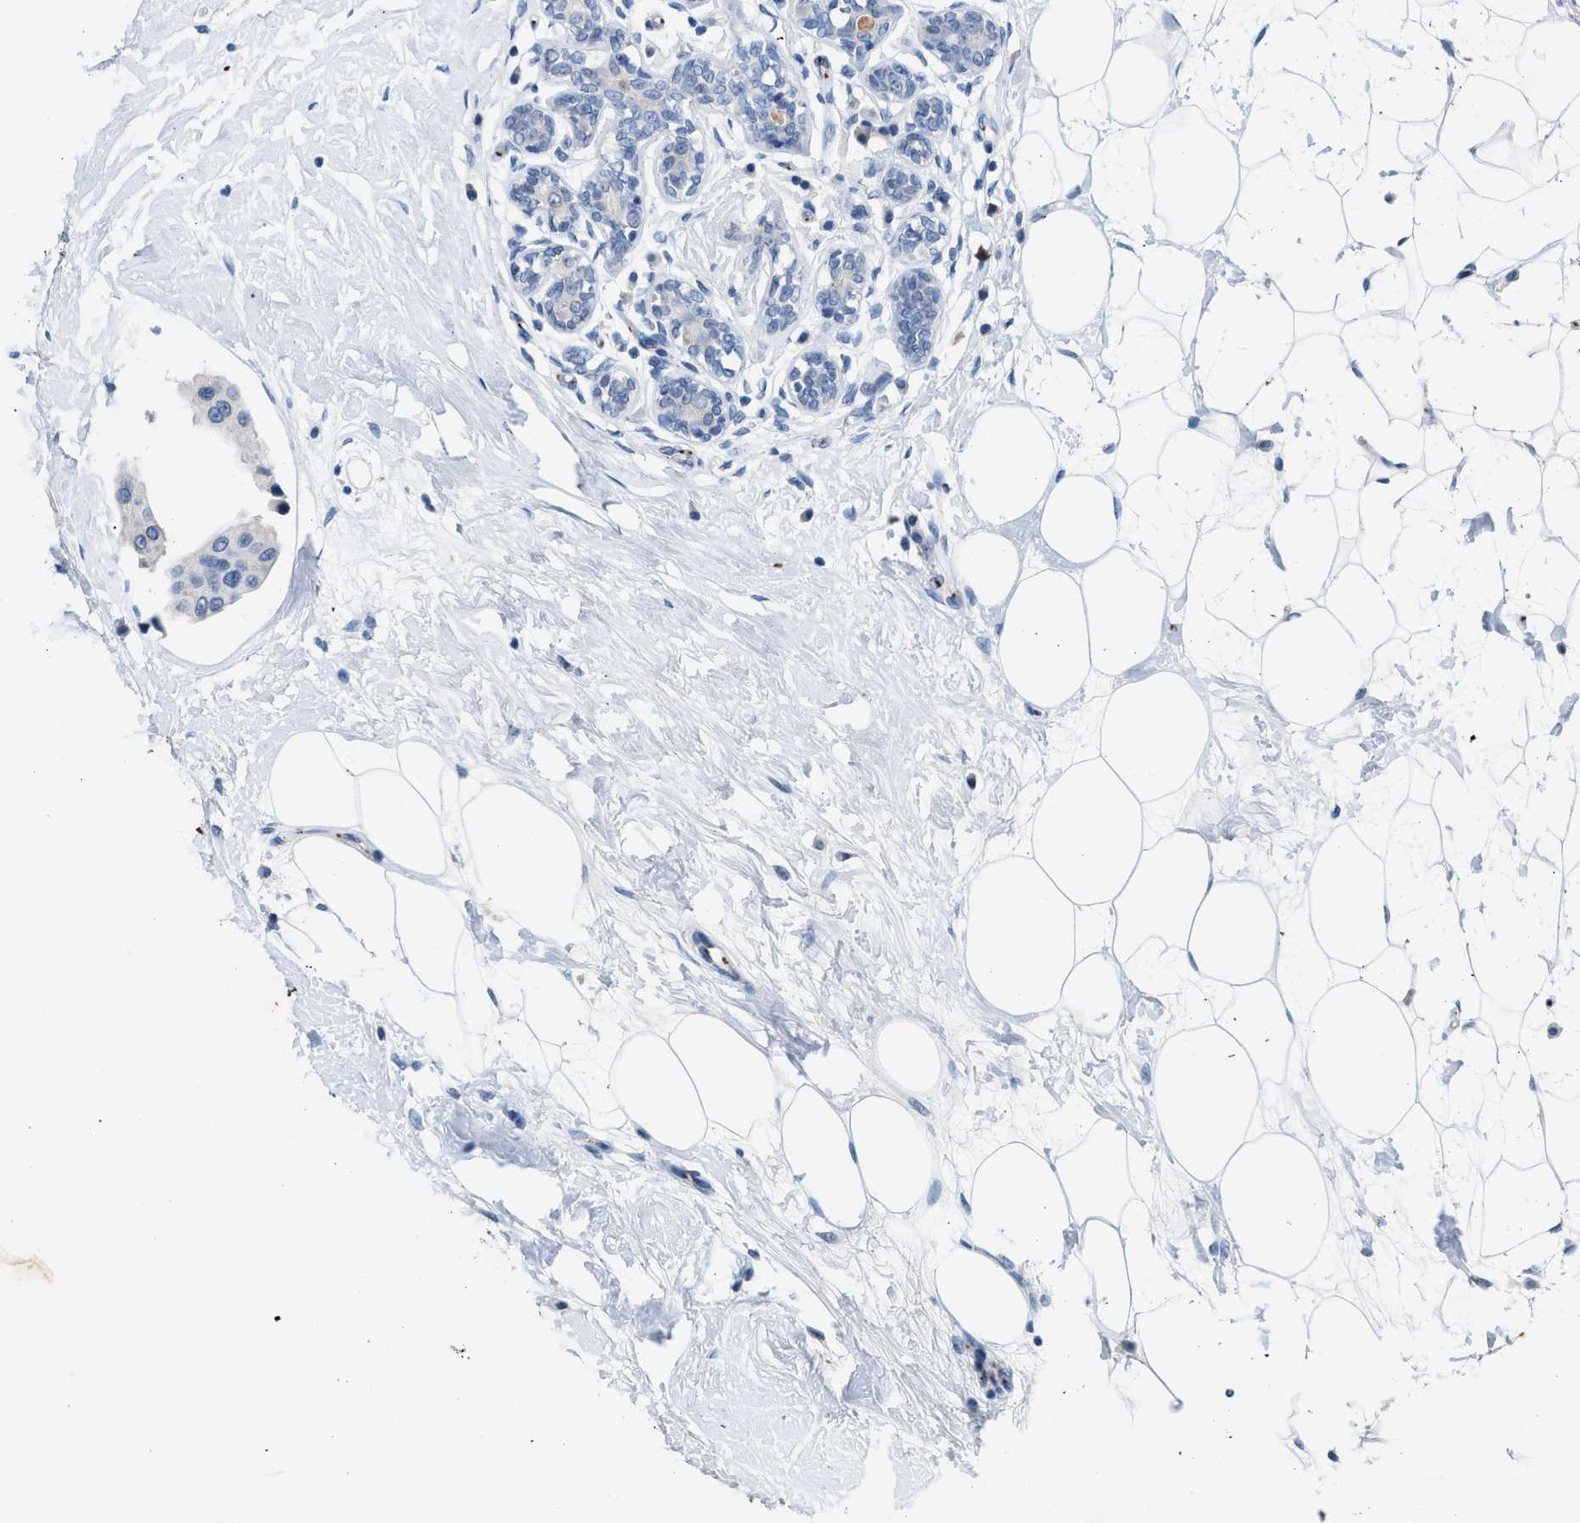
{"staining": {"intensity": "negative", "quantity": "none", "location": "none"}, "tissue": "breast cancer", "cell_type": "Tumor cells", "image_type": "cancer", "snomed": [{"axis": "morphology", "description": "Normal tissue, NOS"}, {"axis": "morphology", "description": "Duct carcinoma"}, {"axis": "topography", "description": "Breast"}], "caption": "High power microscopy photomicrograph of an IHC histopathology image of breast cancer, revealing no significant staining in tumor cells. (Immunohistochemistry, brightfield microscopy, high magnification).", "gene": "SLC5A5", "patient": {"sex": "female", "age": 39}}